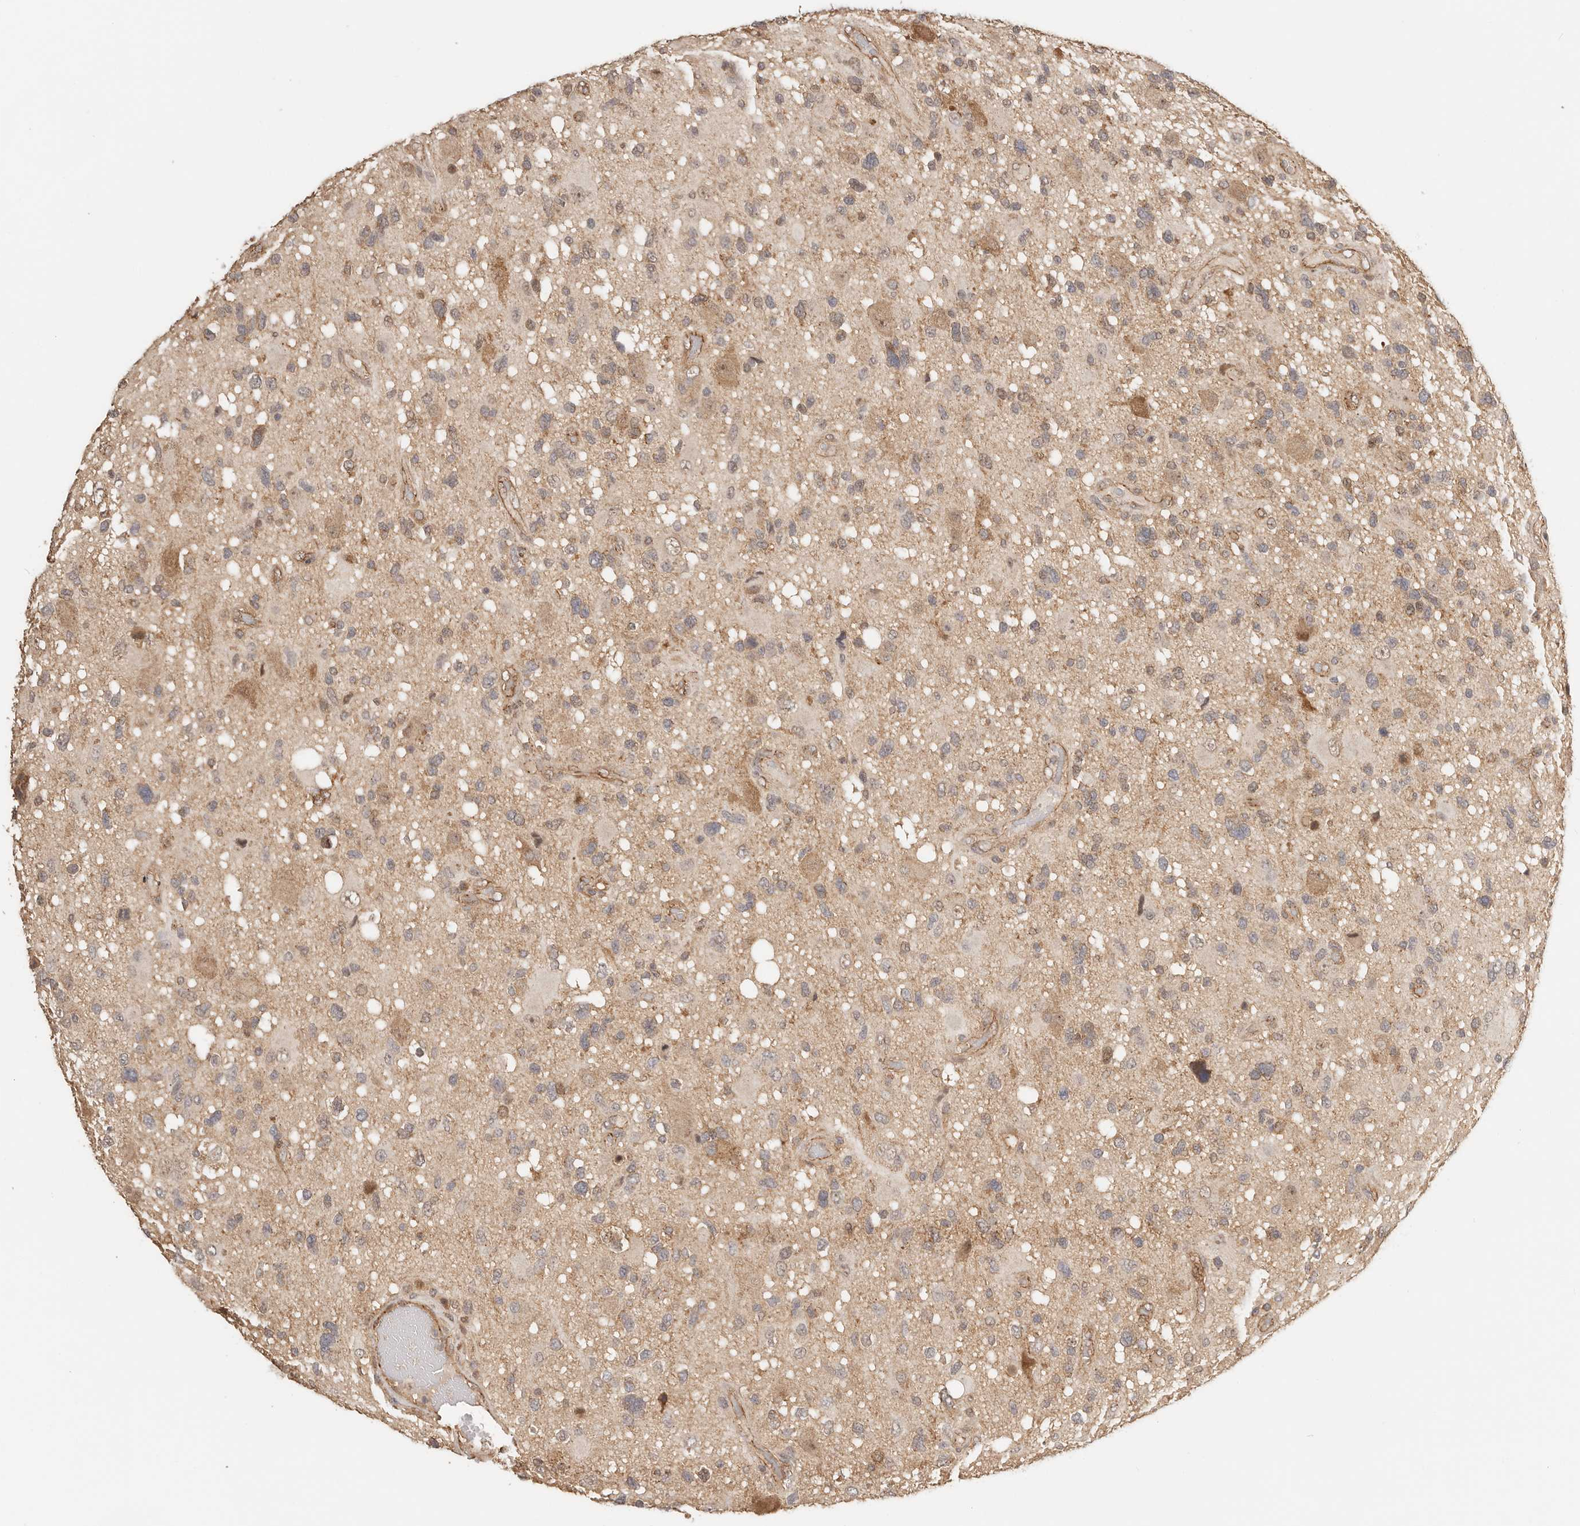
{"staining": {"intensity": "weak", "quantity": ">75%", "location": "cytoplasmic/membranous"}, "tissue": "glioma", "cell_type": "Tumor cells", "image_type": "cancer", "snomed": [{"axis": "morphology", "description": "Glioma, malignant, High grade"}, {"axis": "topography", "description": "Brain"}], "caption": "Protein expression analysis of human glioma reveals weak cytoplasmic/membranous positivity in approximately >75% of tumor cells.", "gene": "AFDN", "patient": {"sex": "male", "age": 33}}